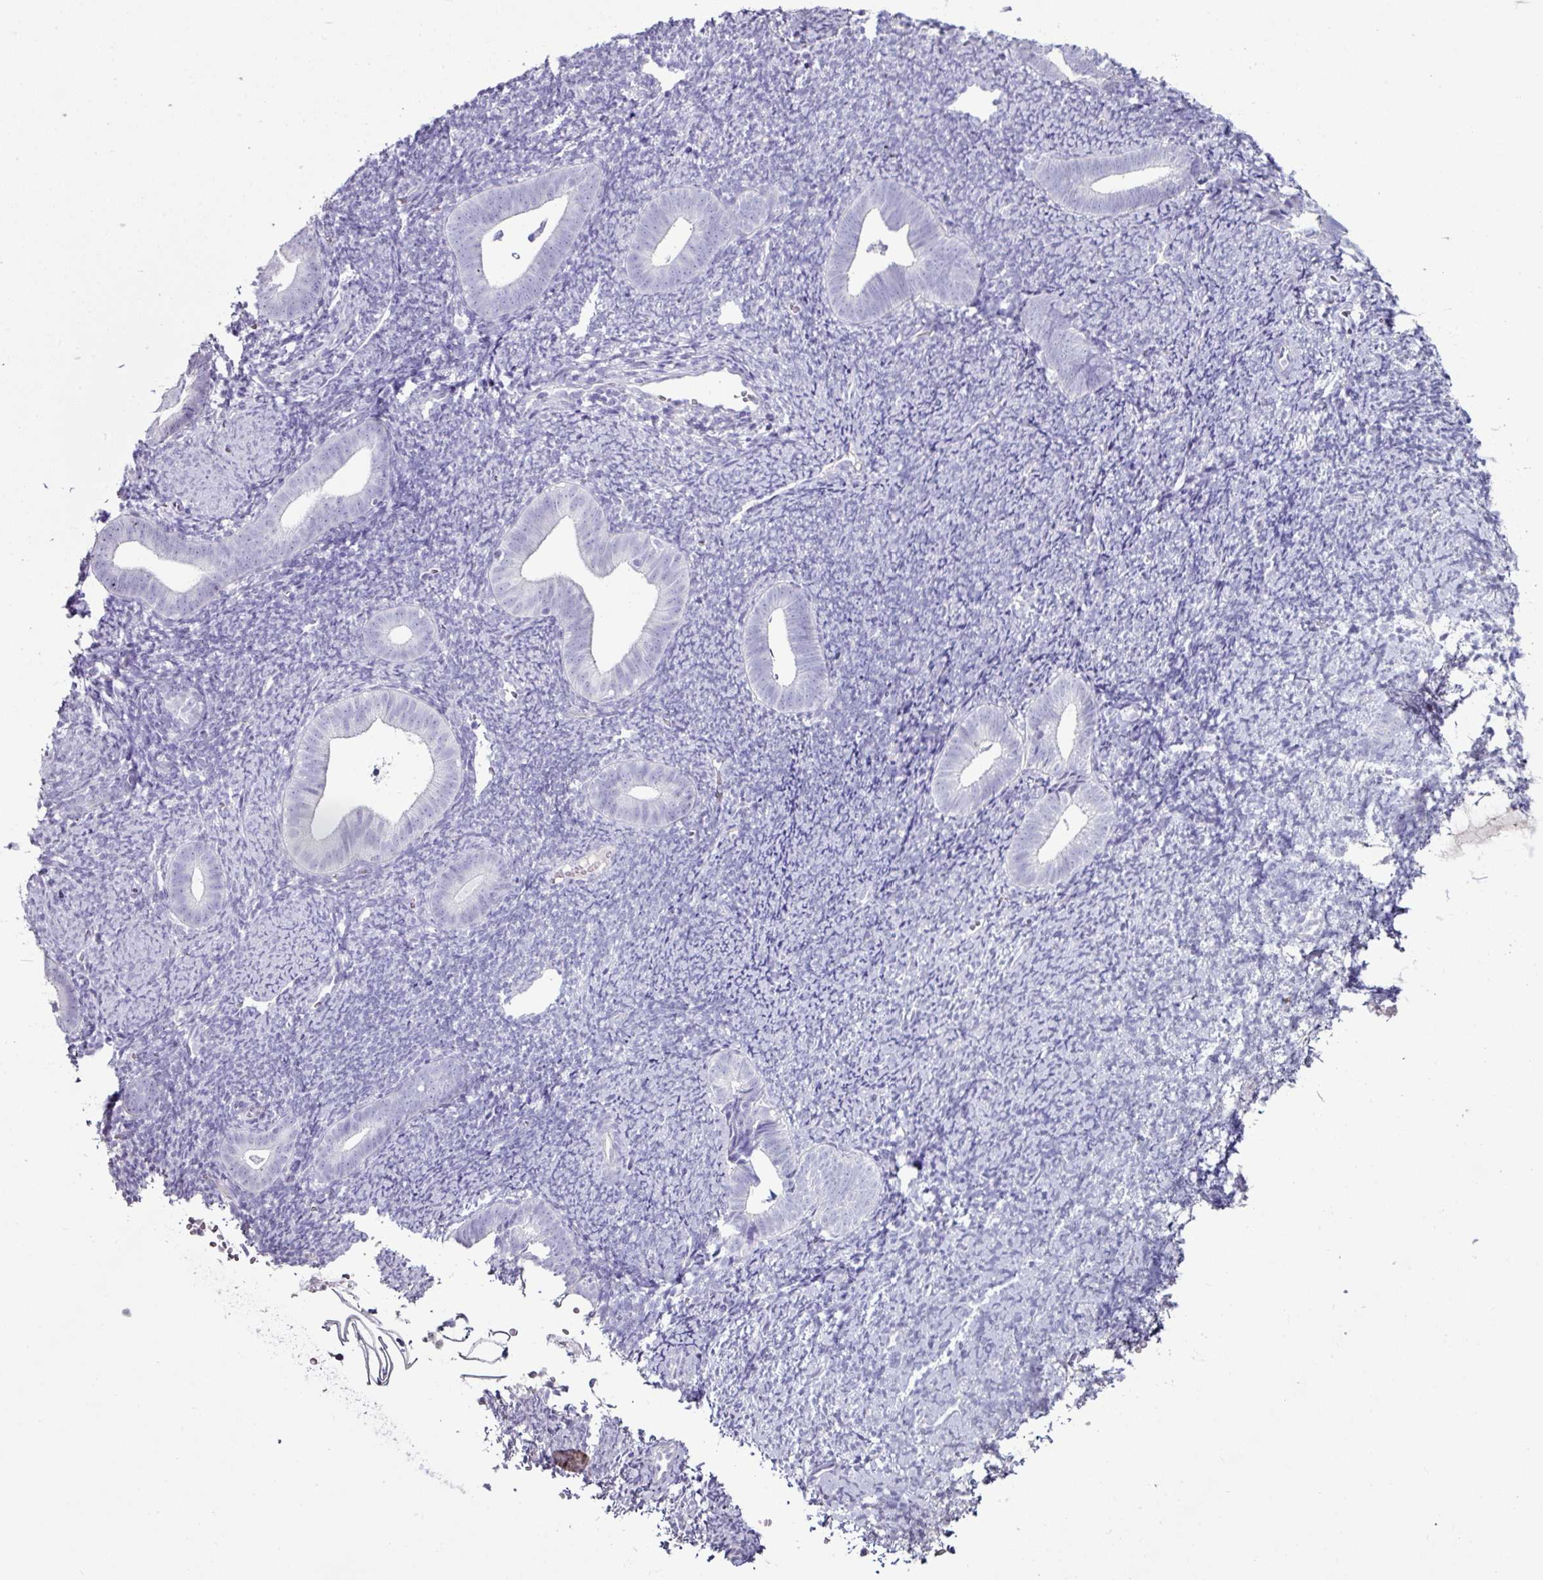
{"staining": {"intensity": "negative", "quantity": "none", "location": "none"}, "tissue": "endometrium", "cell_type": "Cells in endometrial stroma", "image_type": "normal", "snomed": [{"axis": "morphology", "description": "Normal tissue, NOS"}, {"axis": "topography", "description": "Endometrium"}], "caption": "The IHC histopathology image has no significant positivity in cells in endometrial stroma of endometrium. (Stains: DAB (3,3'-diaminobenzidine) immunohistochemistry (IHC) with hematoxylin counter stain, Microscopy: brightfield microscopy at high magnification).", "gene": "GLP2R", "patient": {"sex": "female", "age": 39}}